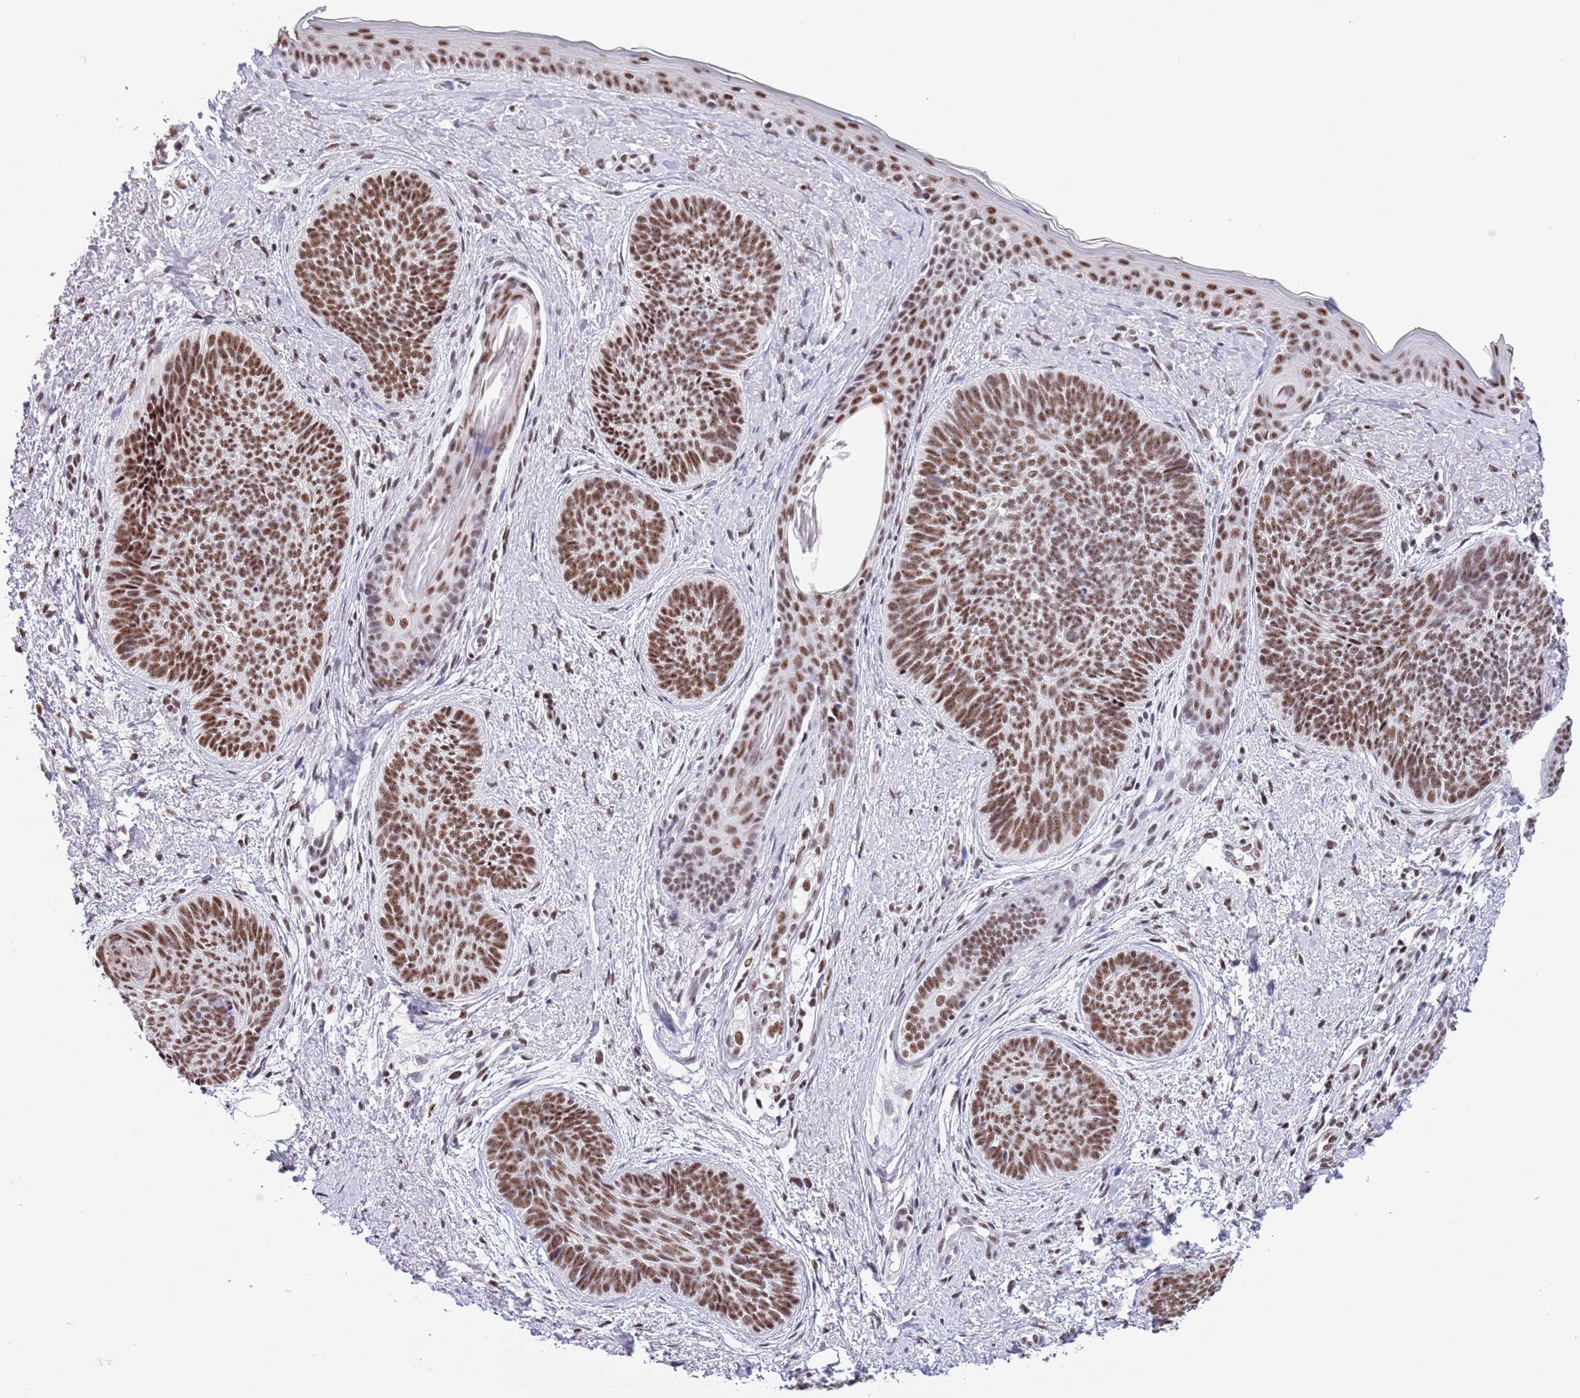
{"staining": {"intensity": "moderate", "quantity": ">75%", "location": "nuclear"}, "tissue": "skin cancer", "cell_type": "Tumor cells", "image_type": "cancer", "snomed": [{"axis": "morphology", "description": "Basal cell carcinoma"}, {"axis": "topography", "description": "Skin"}], "caption": "The image displays a brown stain indicating the presence of a protein in the nuclear of tumor cells in basal cell carcinoma (skin).", "gene": "SF3A2", "patient": {"sex": "female", "age": 81}}